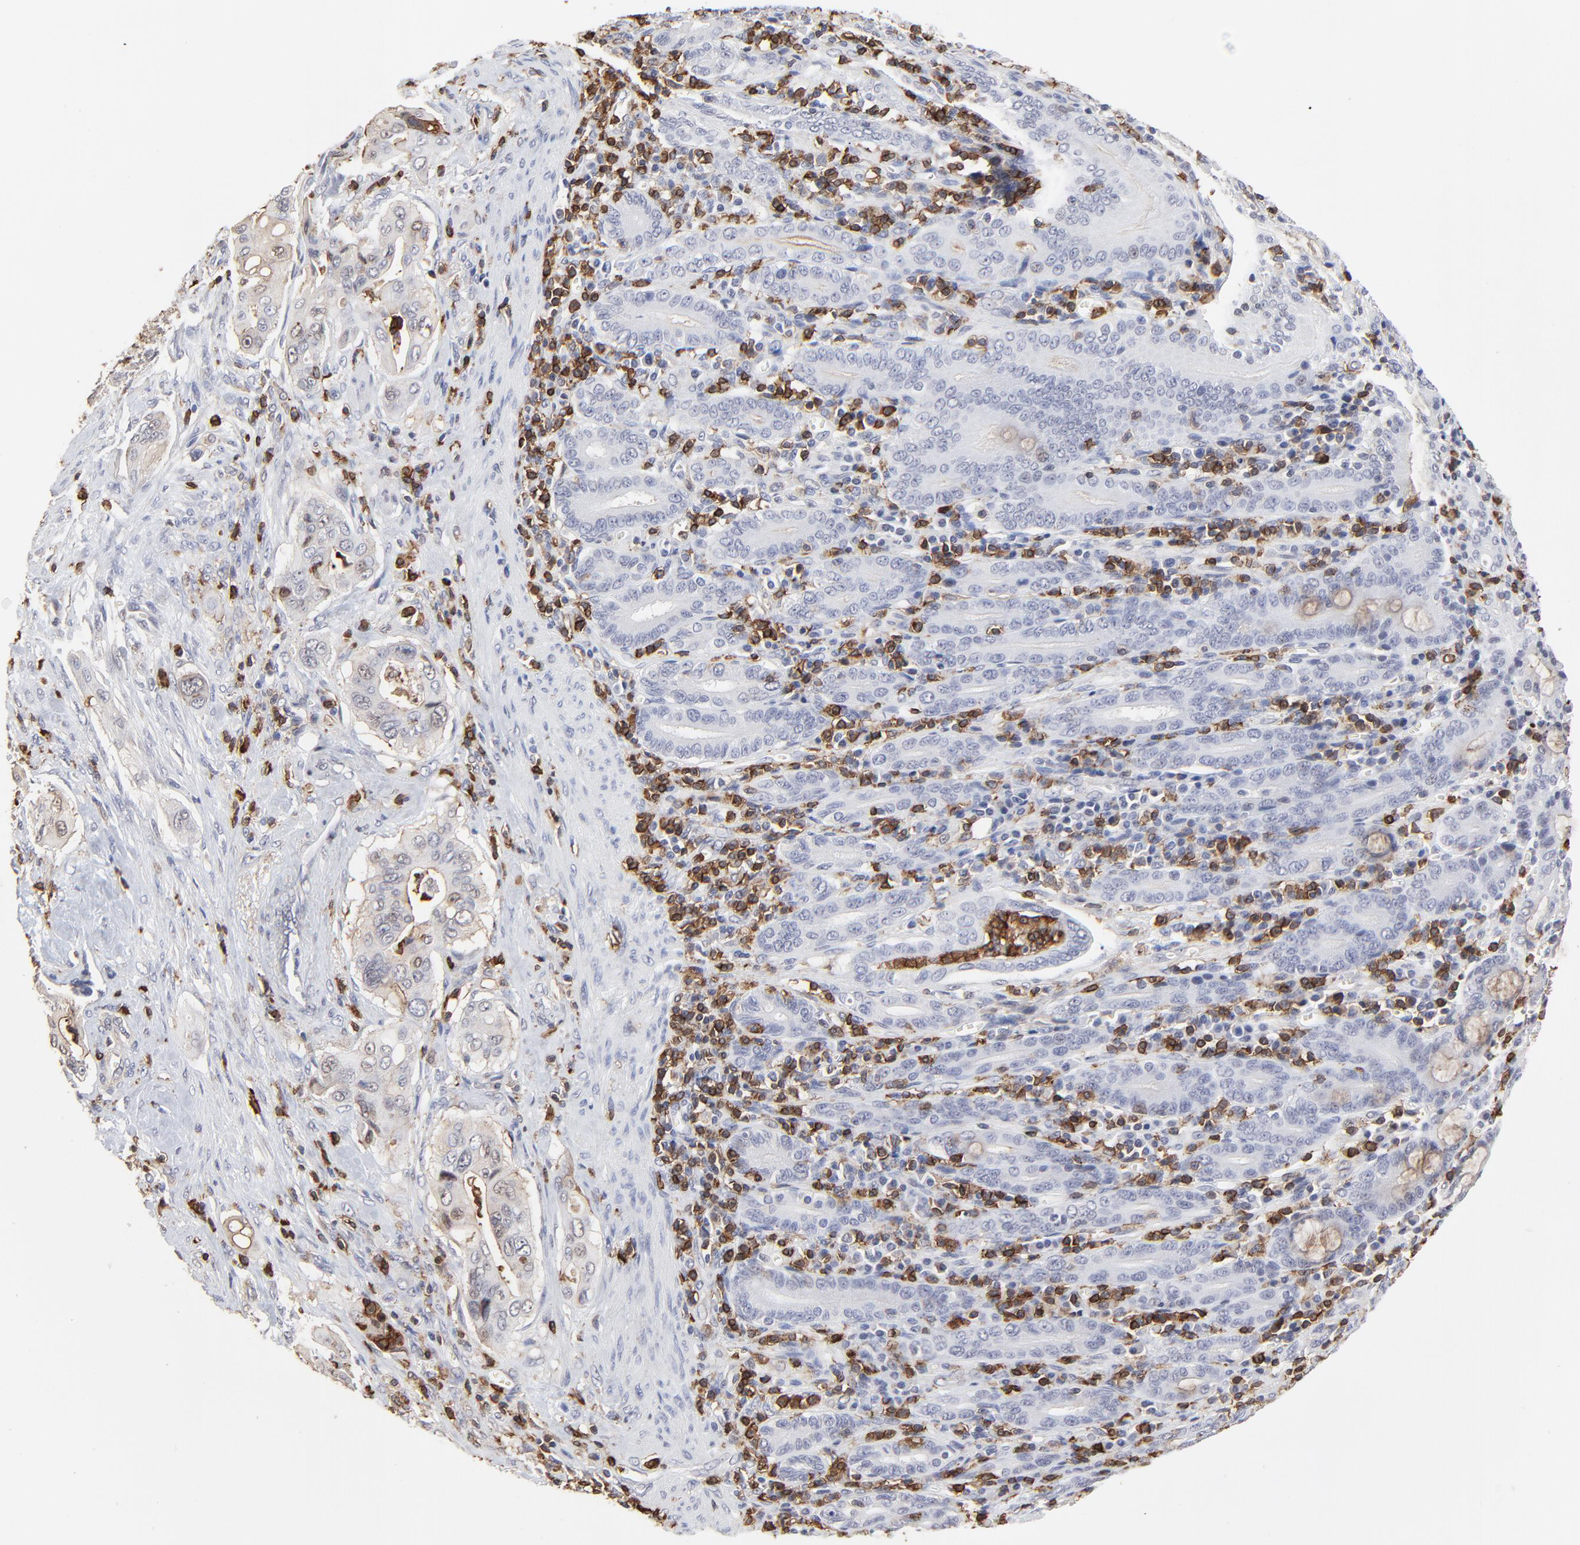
{"staining": {"intensity": "negative", "quantity": "none", "location": "none"}, "tissue": "pancreatic cancer", "cell_type": "Tumor cells", "image_type": "cancer", "snomed": [{"axis": "morphology", "description": "Adenocarcinoma, NOS"}, {"axis": "topography", "description": "Pancreas"}], "caption": "Micrograph shows no significant protein expression in tumor cells of adenocarcinoma (pancreatic).", "gene": "SLC6A14", "patient": {"sex": "male", "age": 77}}